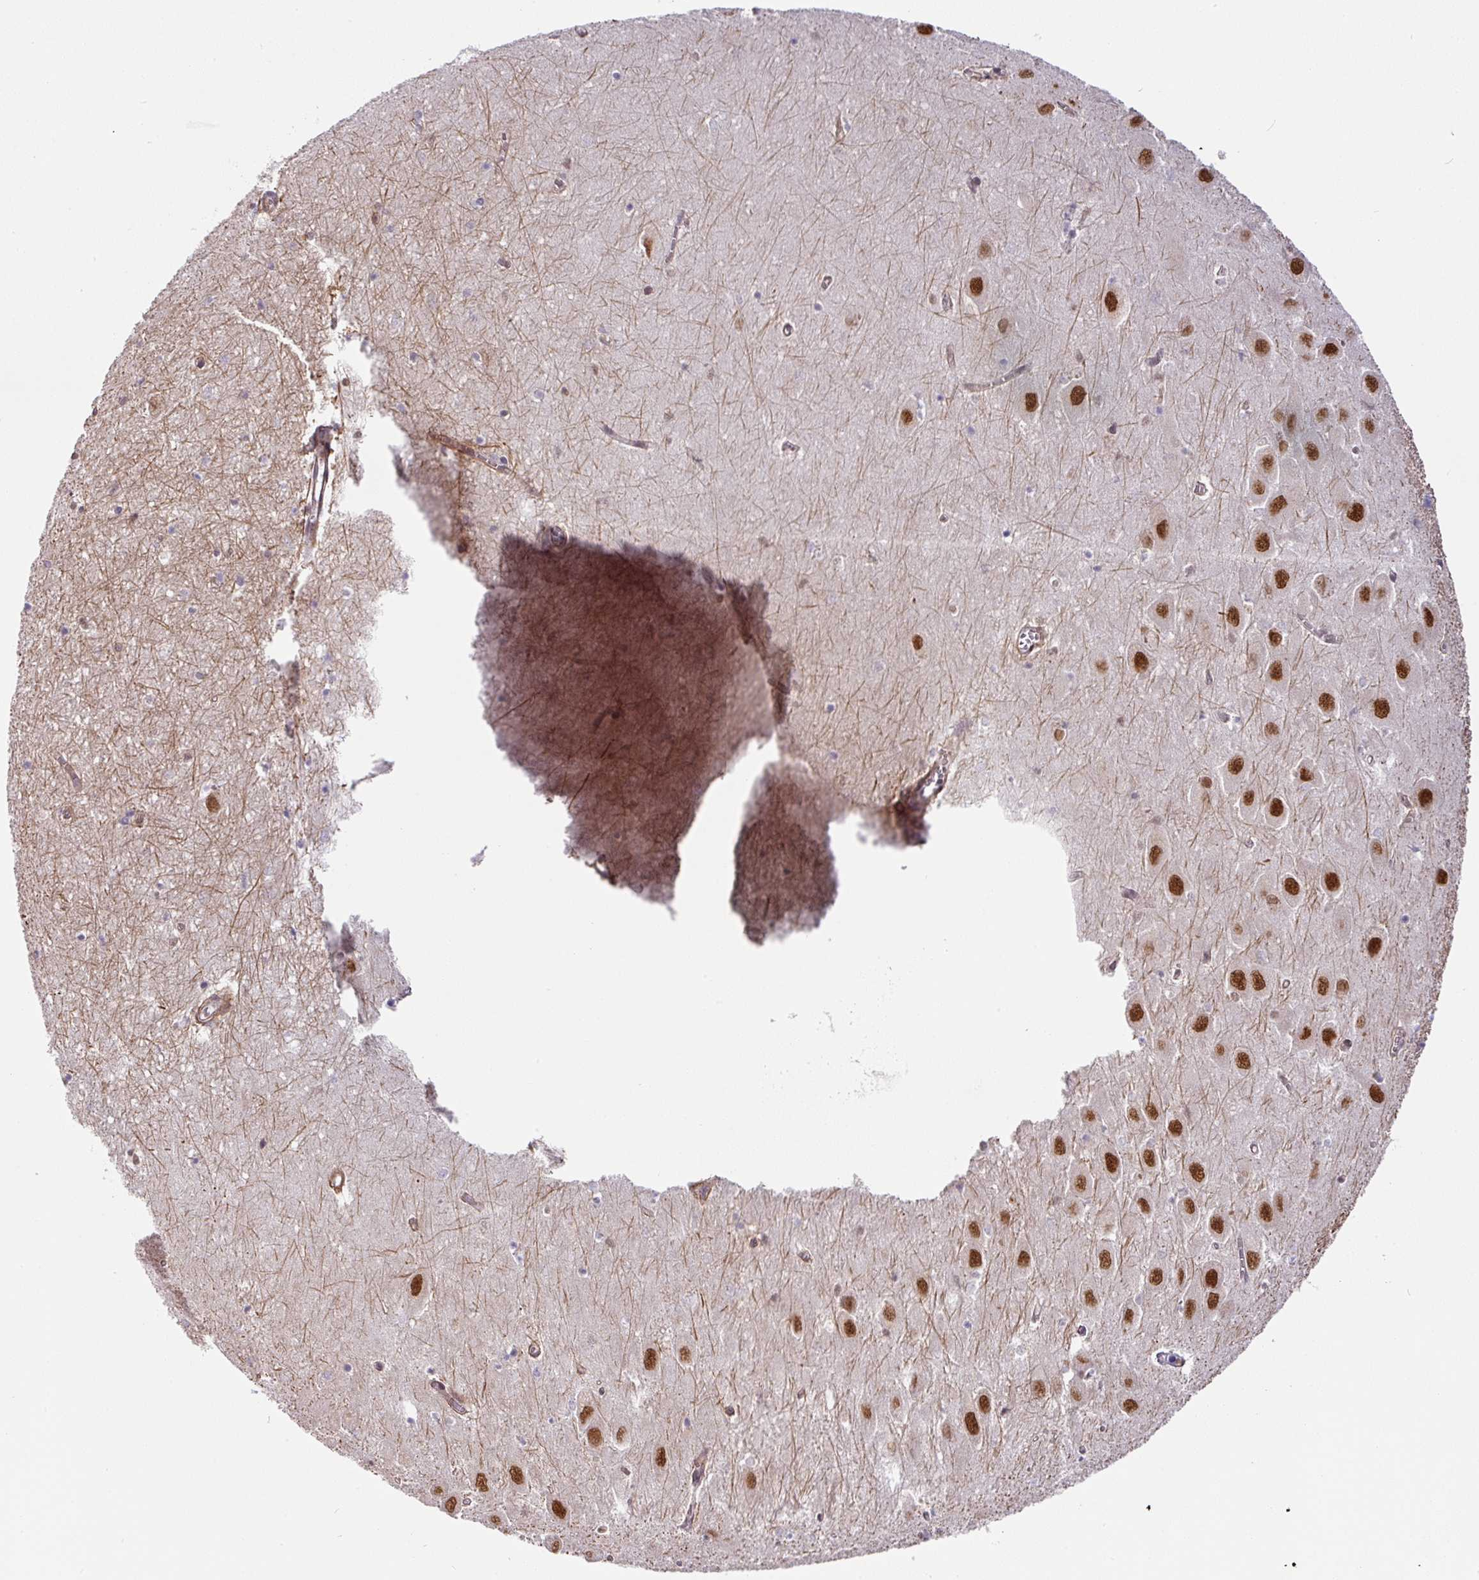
{"staining": {"intensity": "negative", "quantity": "none", "location": "none"}, "tissue": "hippocampus", "cell_type": "Glial cells", "image_type": "normal", "snomed": [{"axis": "morphology", "description": "Normal tissue, NOS"}, {"axis": "topography", "description": "Hippocampus"}], "caption": "DAB (3,3'-diaminobenzidine) immunohistochemical staining of benign hippocampus shows no significant expression in glial cells.", "gene": "NCOA5", "patient": {"sex": "female", "age": 64}}